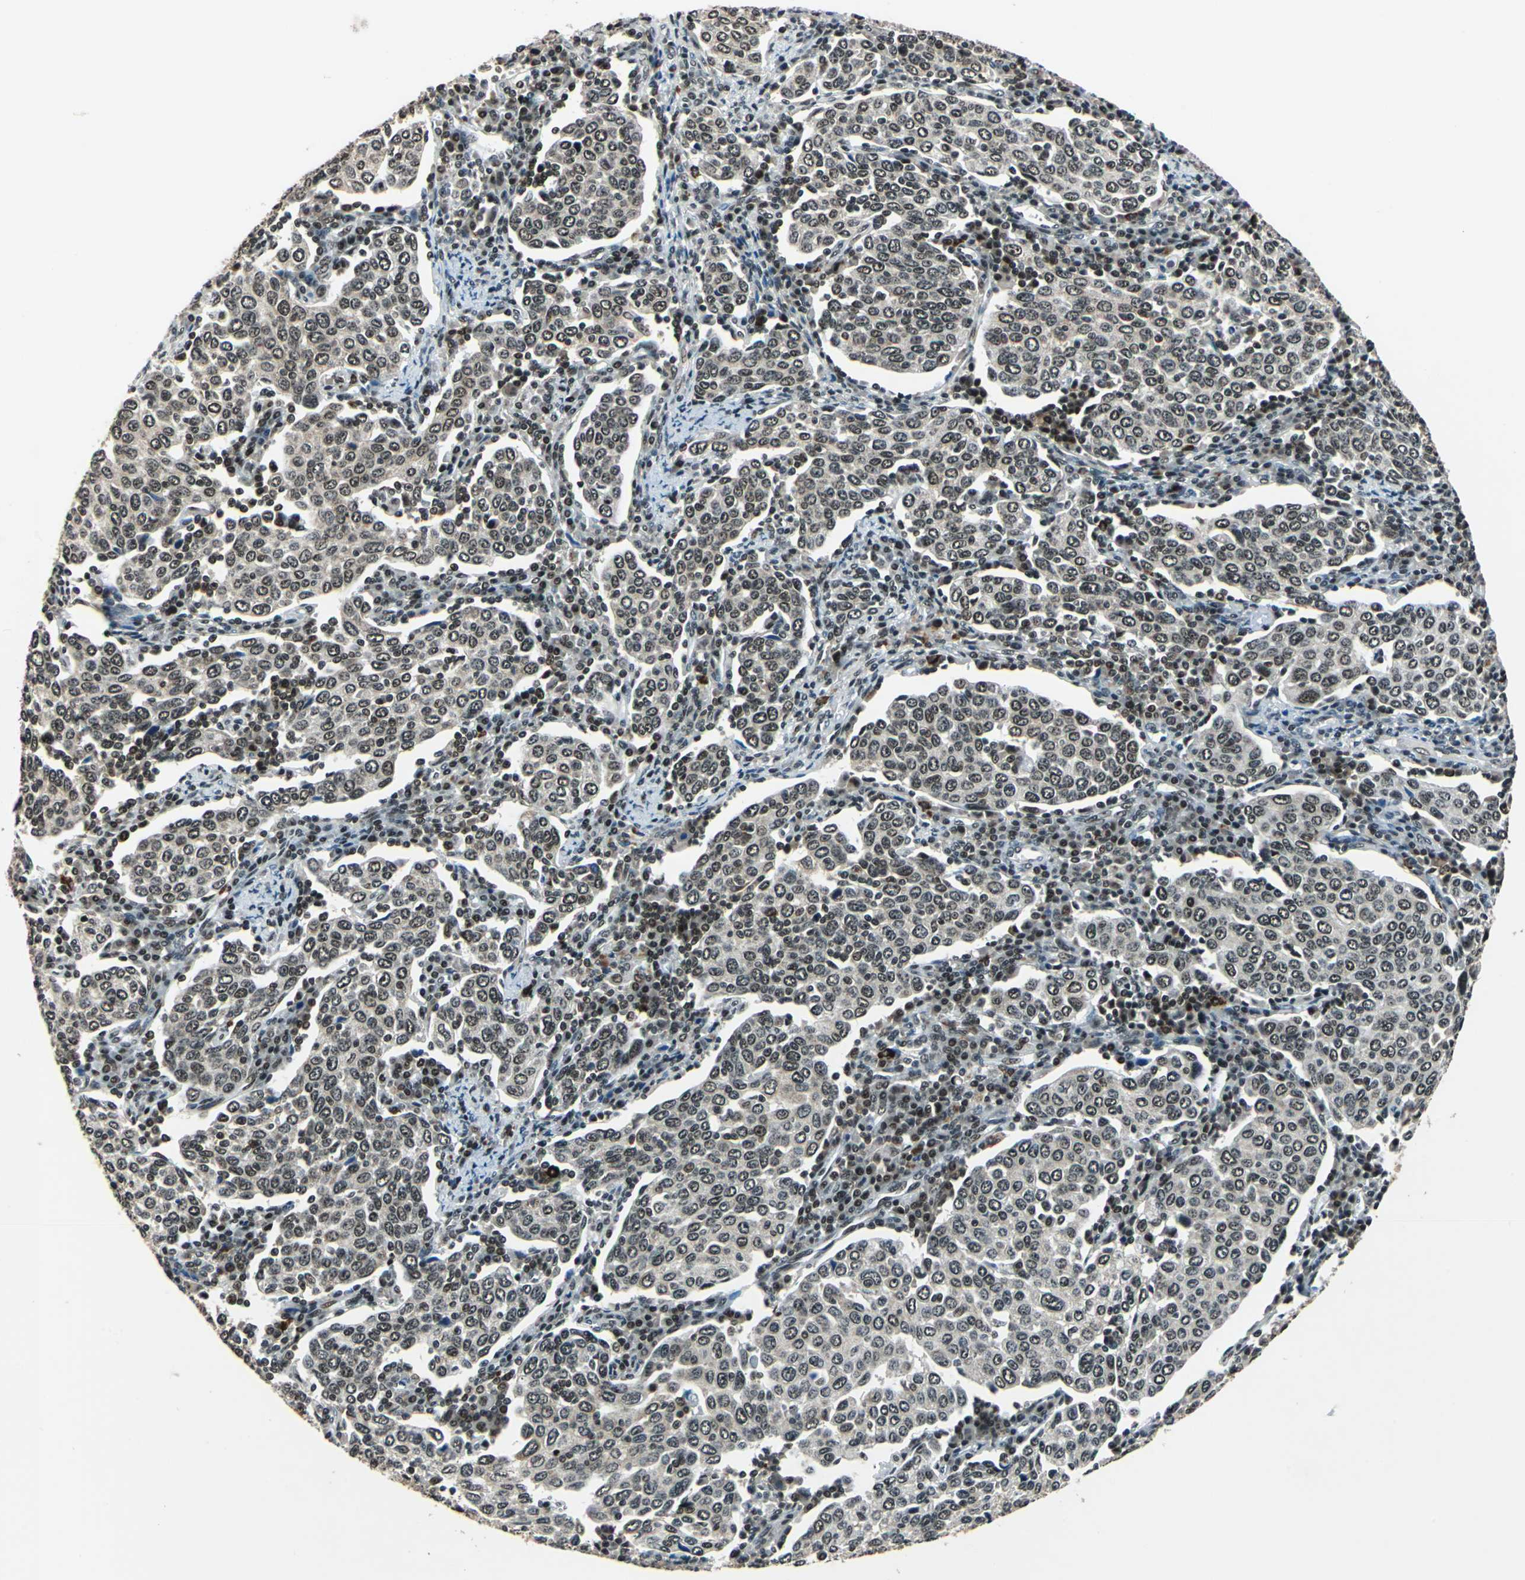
{"staining": {"intensity": "weak", "quantity": ">75%", "location": "nuclear"}, "tissue": "cervical cancer", "cell_type": "Tumor cells", "image_type": "cancer", "snomed": [{"axis": "morphology", "description": "Squamous cell carcinoma, NOS"}, {"axis": "topography", "description": "Cervix"}], "caption": "This is a histology image of IHC staining of cervical cancer, which shows weak staining in the nuclear of tumor cells.", "gene": "BCLAF1", "patient": {"sex": "female", "age": 40}}